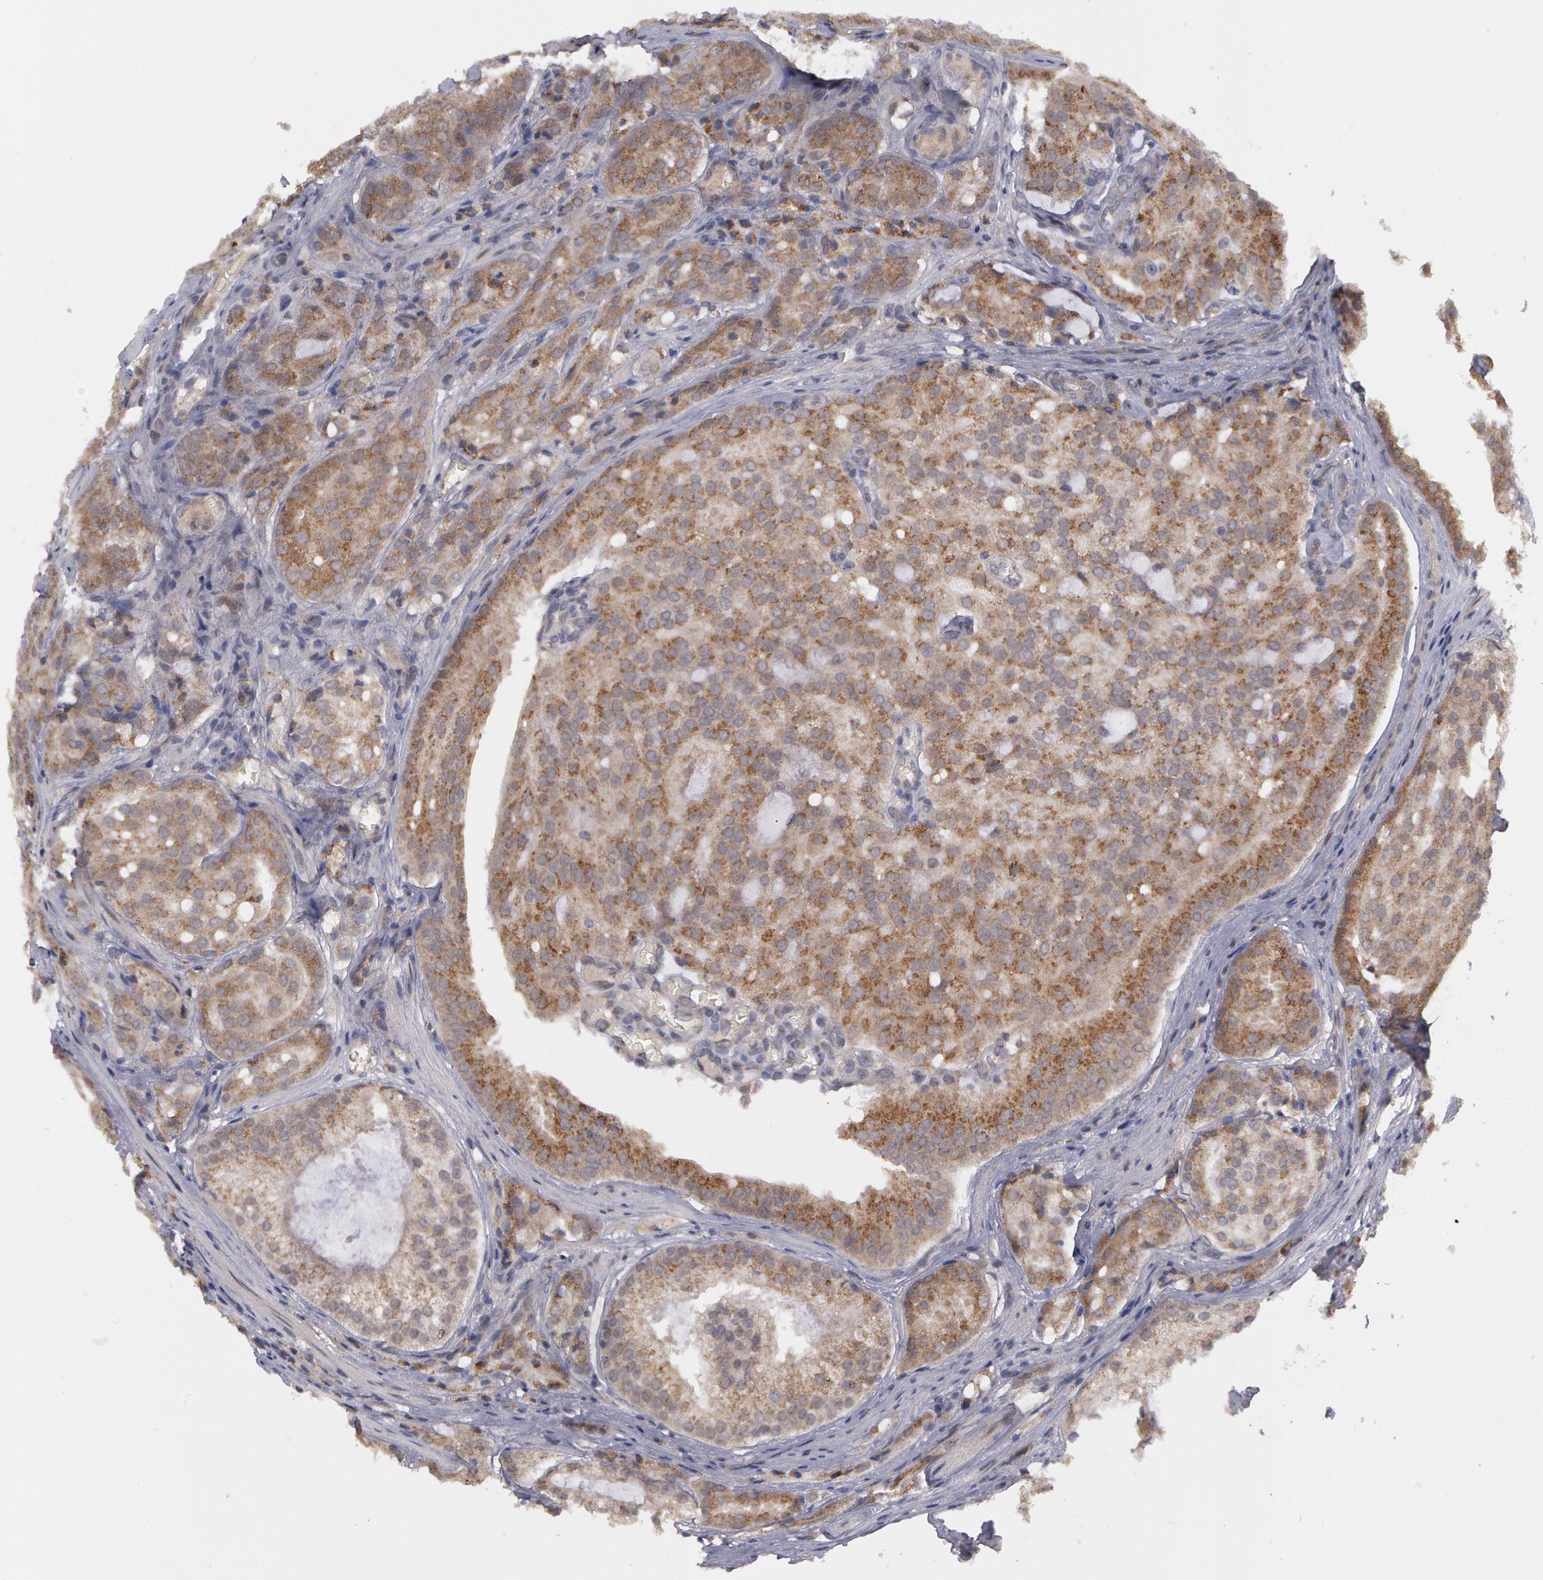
{"staining": {"intensity": "moderate", "quantity": ">75%", "location": "cytoplasmic/membranous"}, "tissue": "prostate cancer", "cell_type": "Tumor cells", "image_type": "cancer", "snomed": [{"axis": "morphology", "description": "Adenocarcinoma, Medium grade"}, {"axis": "topography", "description": "Prostate"}], "caption": "Immunohistochemical staining of human prostate cancer (adenocarcinoma (medium-grade)) displays medium levels of moderate cytoplasmic/membranous expression in about >75% of tumor cells.", "gene": "STX5", "patient": {"sex": "male", "age": 60}}